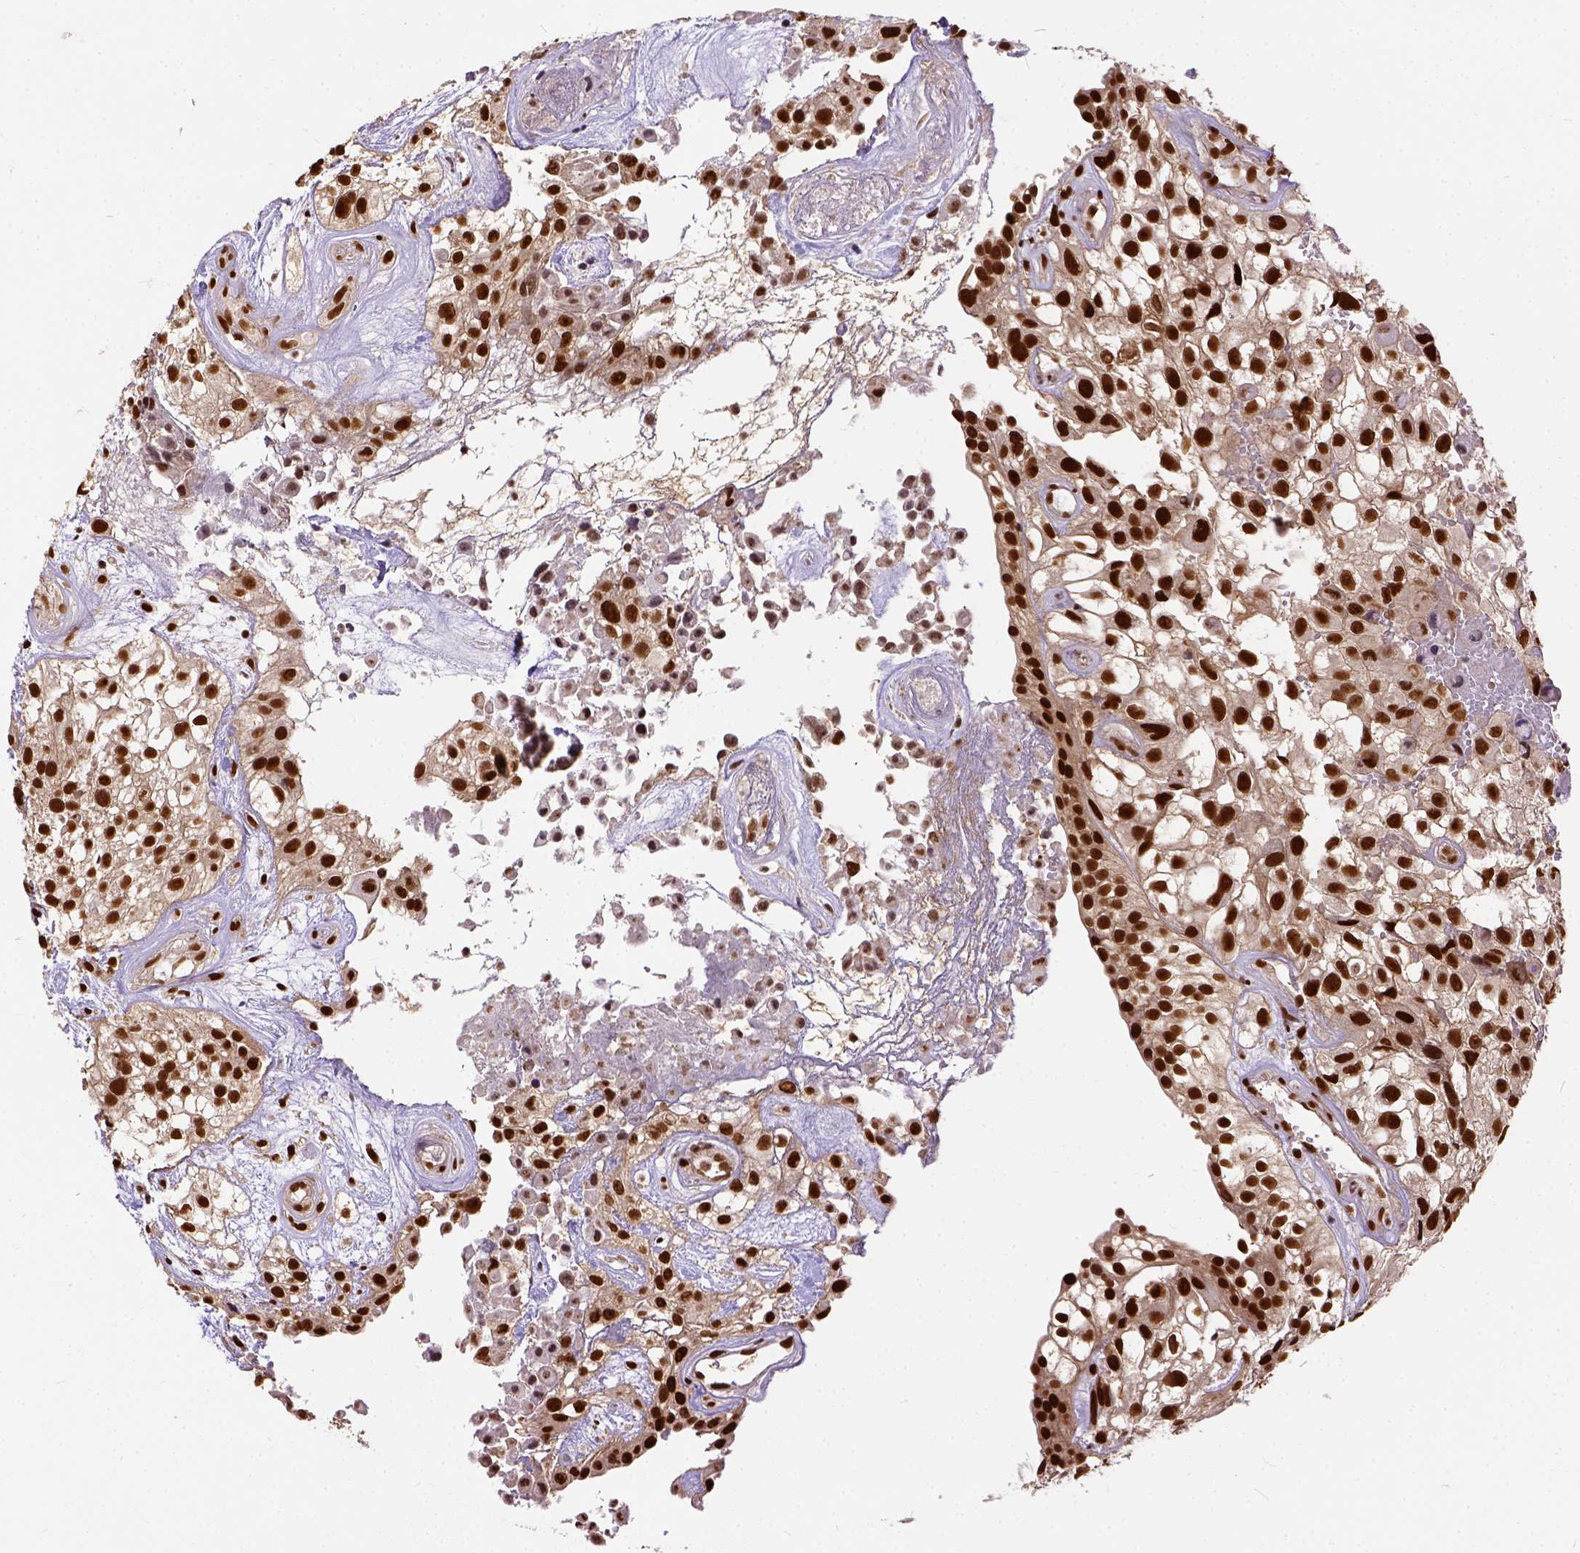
{"staining": {"intensity": "strong", "quantity": ">75%", "location": "nuclear"}, "tissue": "urothelial cancer", "cell_type": "Tumor cells", "image_type": "cancer", "snomed": [{"axis": "morphology", "description": "Urothelial carcinoma, High grade"}, {"axis": "topography", "description": "Urinary bladder"}], "caption": "Tumor cells show high levels of strong nuclear staining in approximately >75% of cells in urothelial carcinoma (high-grade).", "gene": "NACC1", "patient": {"sex": "male", "age": 56}}